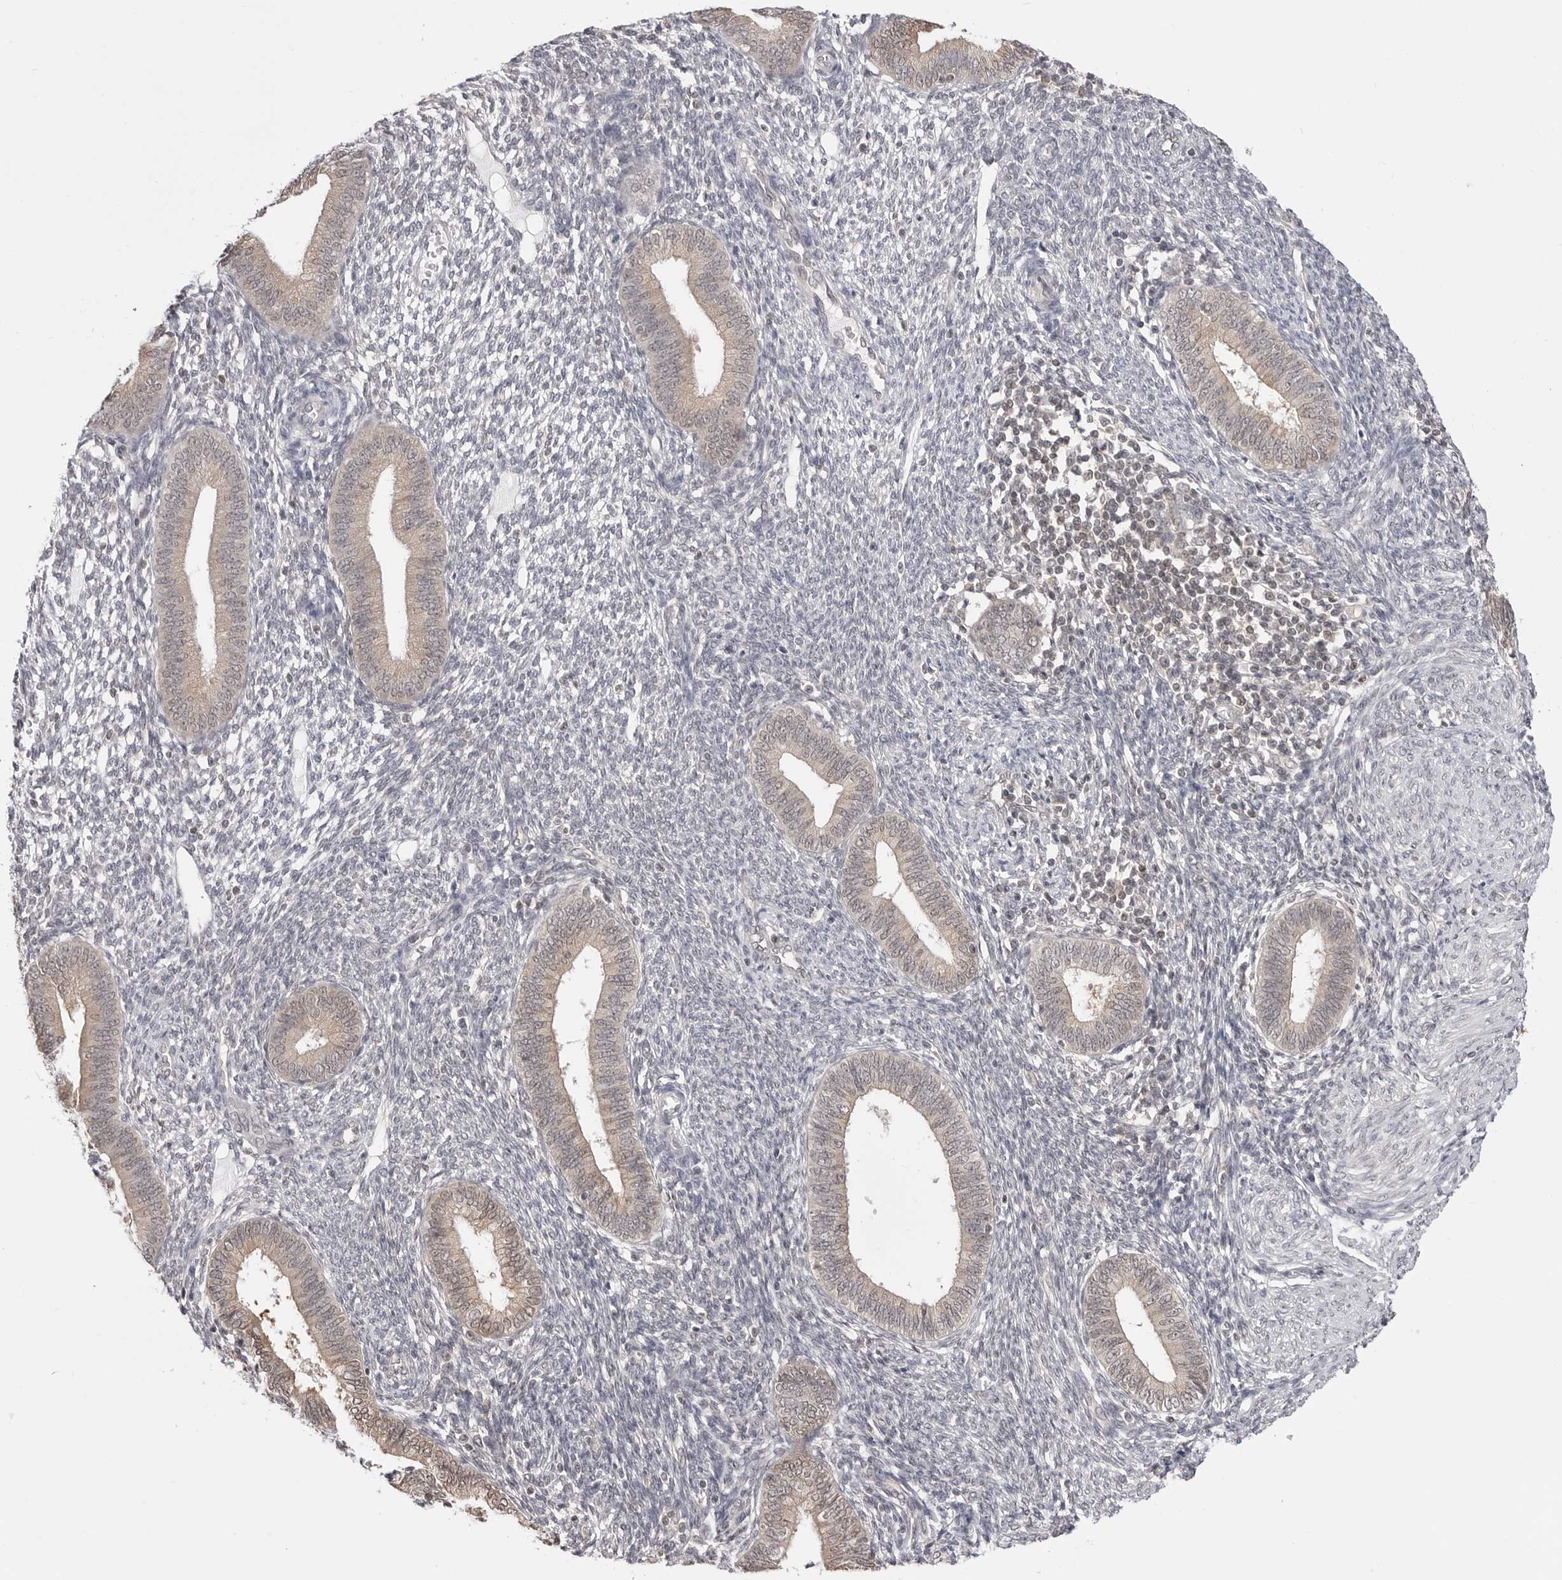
{"staining": {"intensity": "negative", "quantity": "none", "location": "none"}, "tissue": "endometrium", "cell_type": "Cells in endometrial stroma", "image_type": "normal", "snomed": [{"axis": "morphology", "description": "Normal tissue, NOS"}, {"axis": "topography", "description": "Endometrium"}], "caption": "Immunohistochemistry histopathology image of unremarkable human endometrium stained for a protein (brown), which shows no expression in cells in endometrial stroma.", "gene": "YWHAG", "patient": {"sex": "female", "age": 46}}